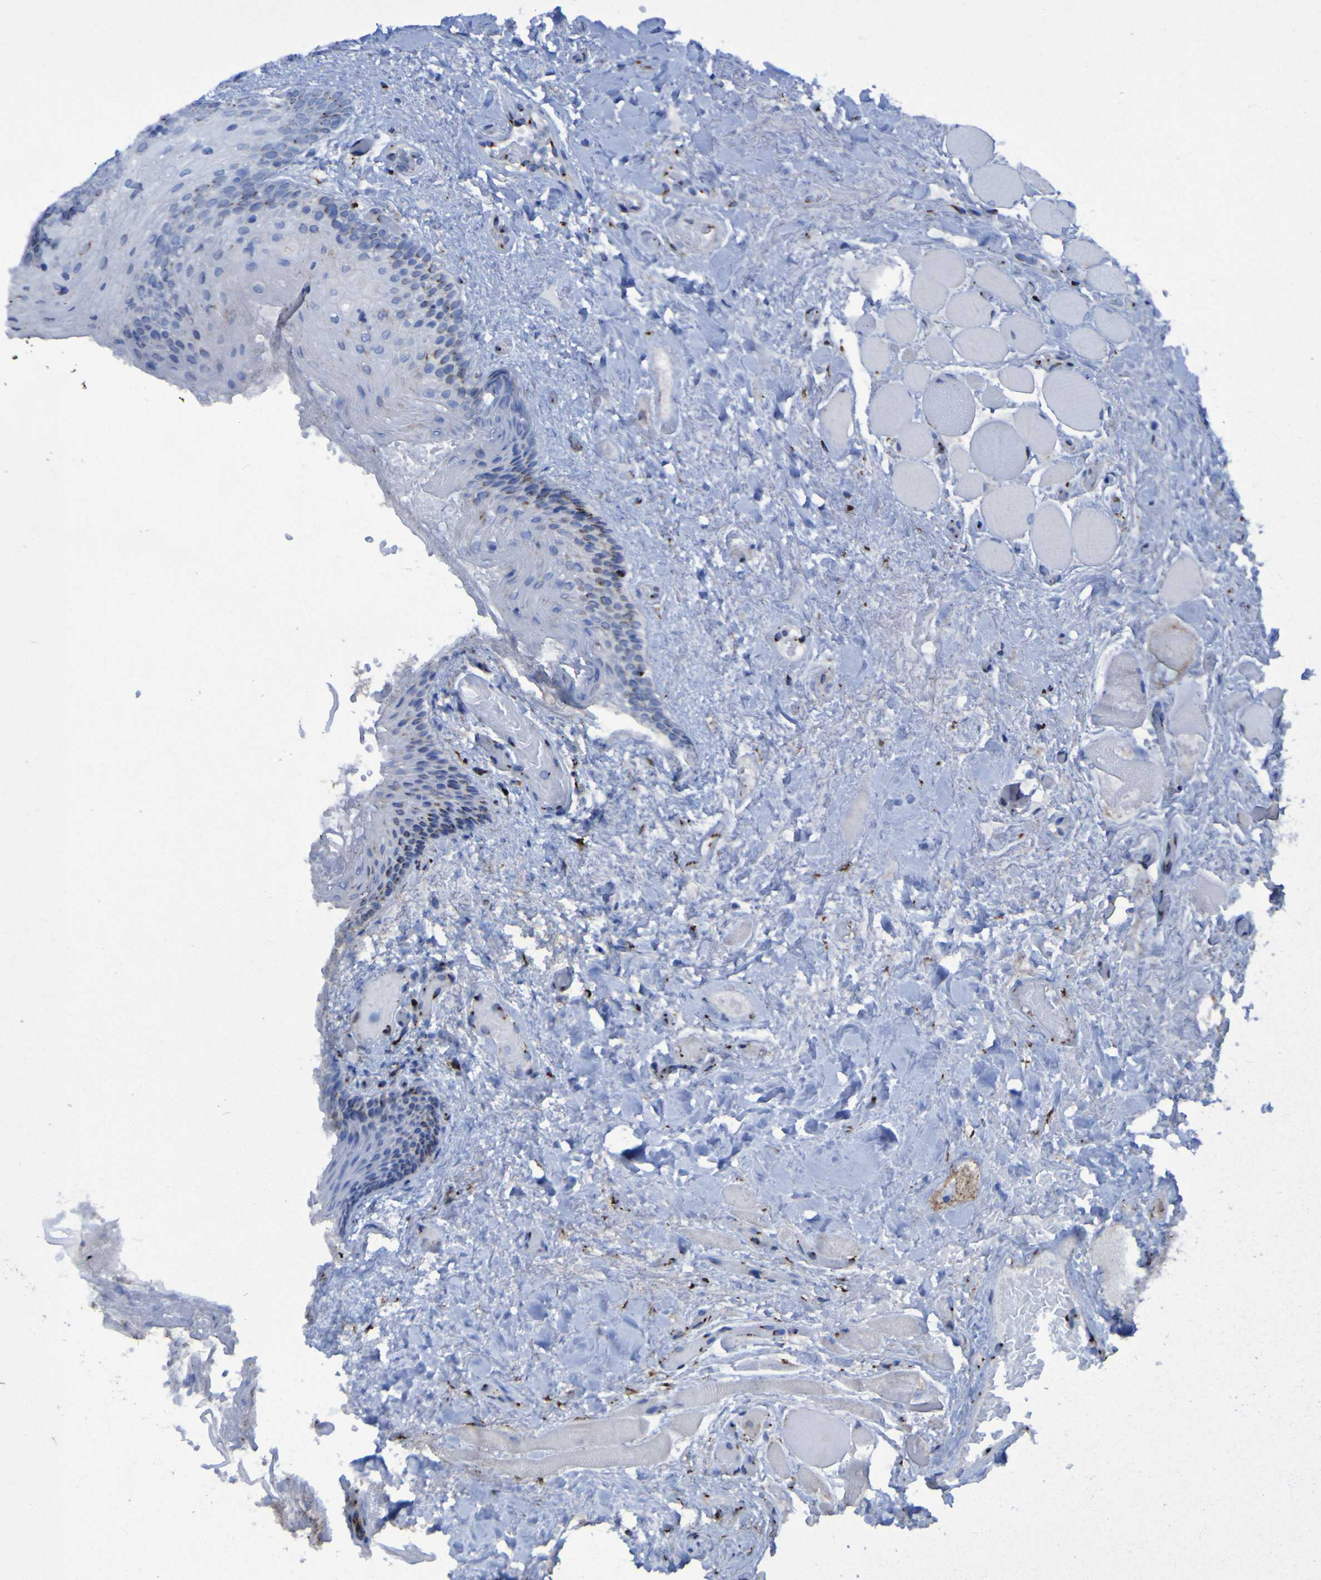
{"staining": {"intensity": "moderate", "quantity": "<25%", "location": "cytoplasmic/membranous"}, "tissue": "oral mucosa", "cell_type": "Squamous epithelial cells", "image_type": "normal", "snomed": [{"axis": "morphology", "description": "Normal tissue, NOS"}, {"axis": "morphology", "description": "Squamous cell carcinoma, NOS"}, {"axis": "topography", "description": "Skeletal muscle"}, {"axis": "topography", "description": "Adipose tissue"}, {"axis": "topography", "description": "Vascular tissue"}, {"axis": "topography", "description": "Oral tissue"}, {"axis": "topography", "description": "Peripheral nerve tissue"}, {"axis": "topography", "description": "Head-Neck"}], "caption": "Immunohistochemistry (IHC) of normal human oral mucosa displays low levels of moderate cytoplasmic/membranous expression in approximately <25% of squamous epithelial cells.", "gene": "GOLM1", "patient": {"sex": "male", "age": 71}}